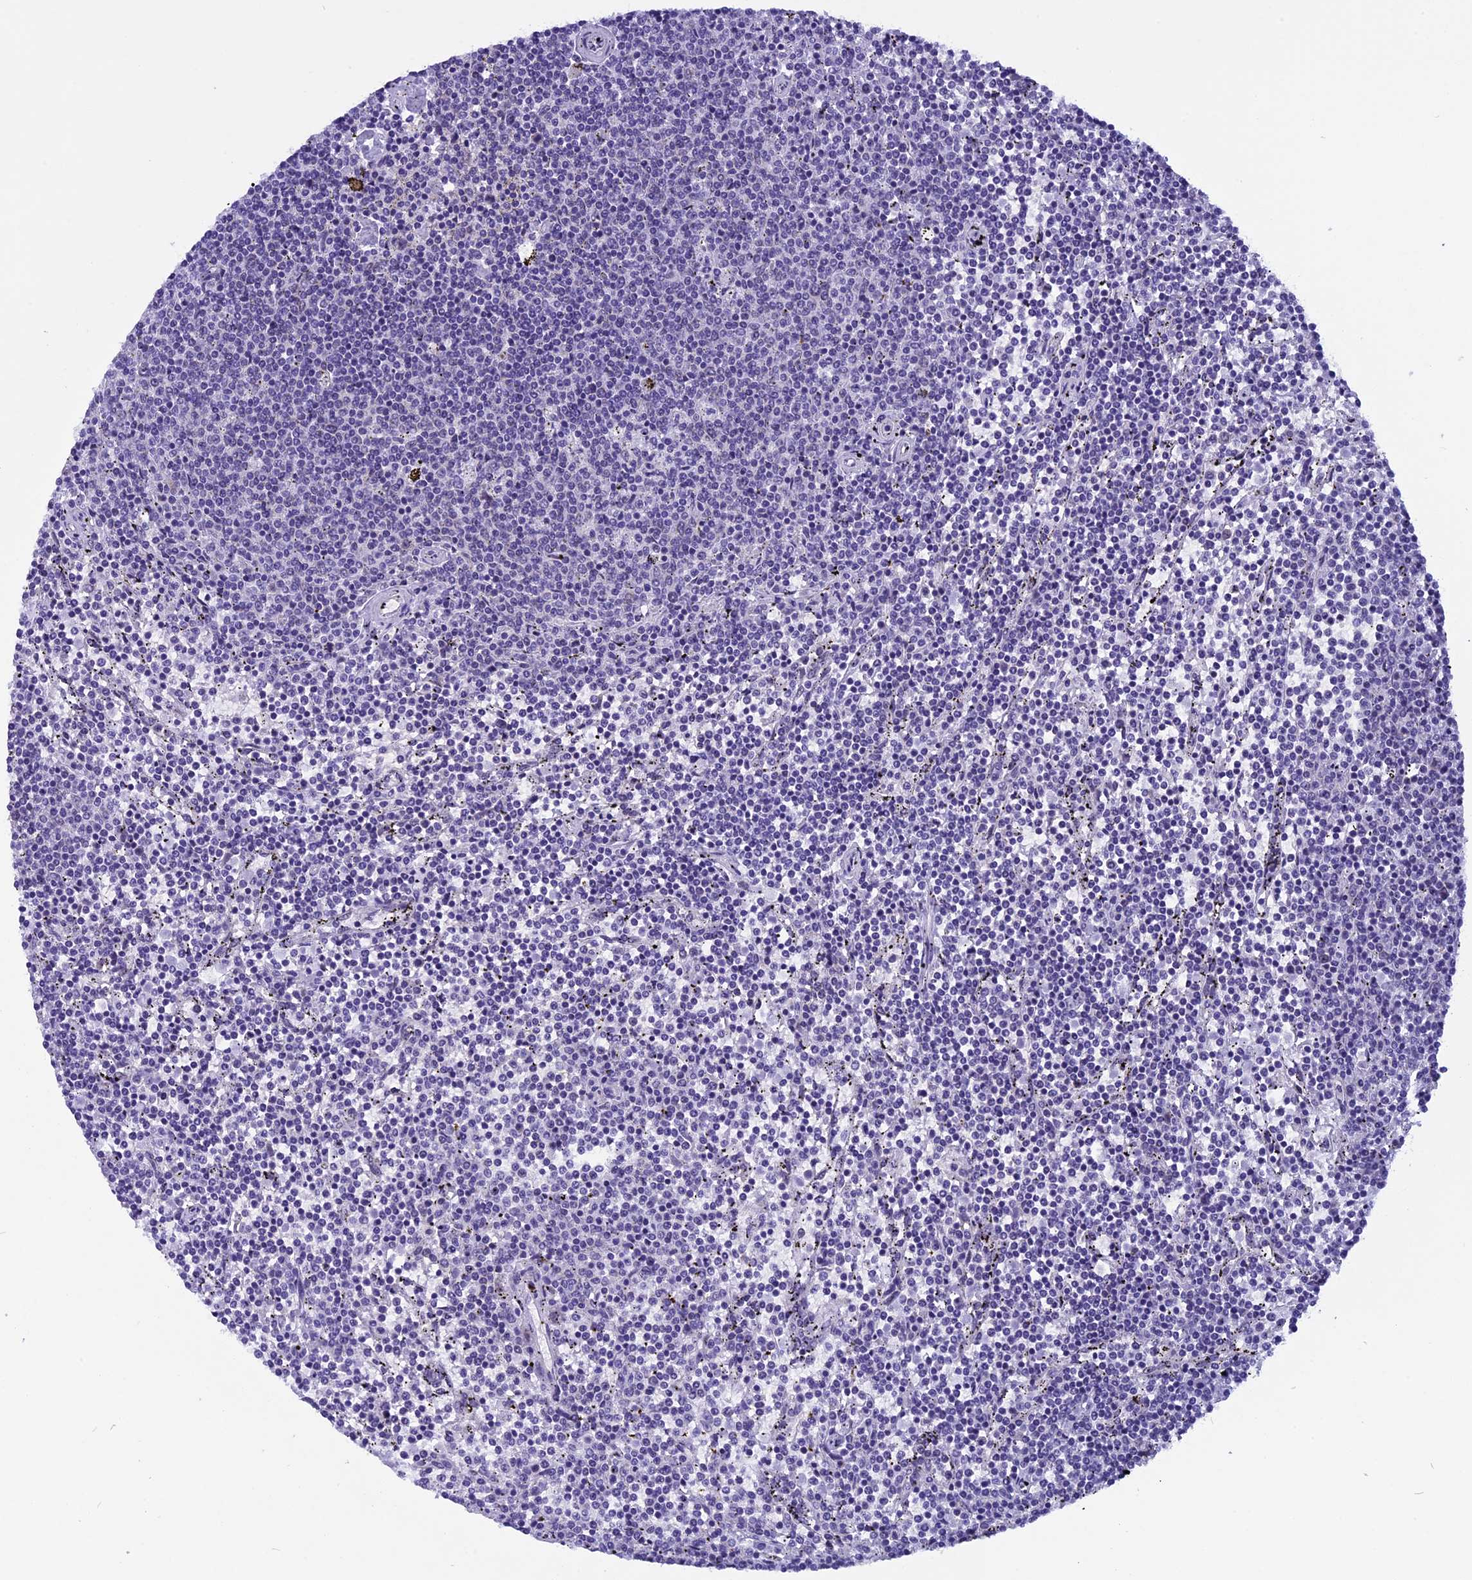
{"staining": {"intensity": "negative", "quantity": "none", "location": "none"}, "tissue": "lymphoma", "cell_type": "Tumor cells", "image_type": "cancer", "snomed": [{"axis": "morphology", "description": "Malignant lymphoma, non-Hodgkin's type, Low grade"}, {"axis": "topography", "description": "Spleen"}], "caption": "This photomicrograph is of lymphoma stained with IHC to label a protein in brown with the nuclei are counter-stained blue. There is no expression in tumor cells.", "gene": "ZNF317", "patient": {"sex": "female", "age": 50}}